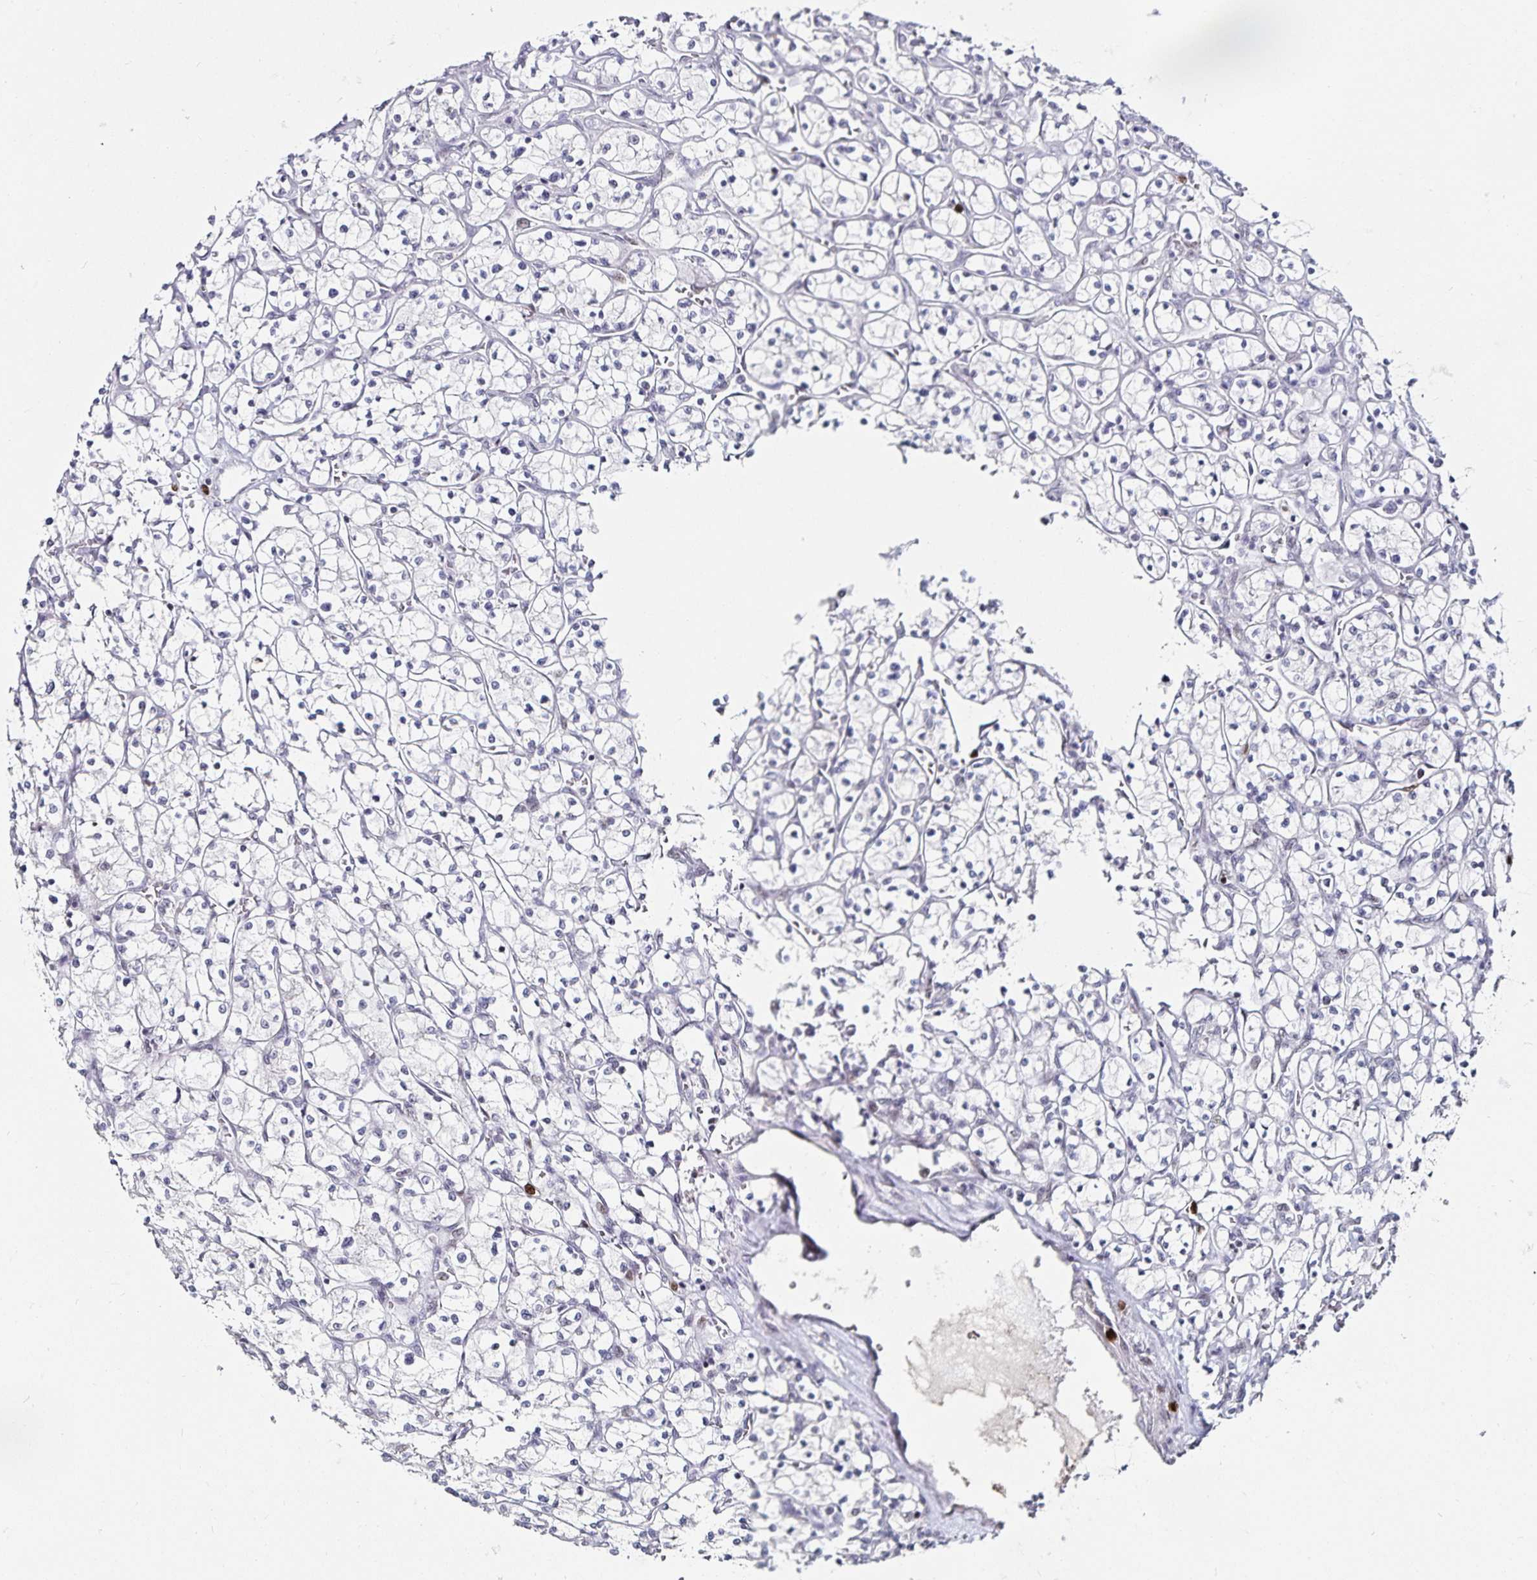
{"staining": {"intensity": "negative", "quantity": "none", "location": "none"}, "tissue": "renal cancer", "cell_type": "Tumor cells", "image_type": "cancer", "snomed": [{"axis": "morphology", "description": "Adenocarcinoma, NOS"}, {"axis": "topography", "description": "Kidney"}], "caption": "High power microscopy micrograph of an immunohistochemistry (IHC) image of renal adenocarcinoma, revealing no significant staining in tumor cells.", "gene": "ANLN", "patient": {"sex": "female", "age": 64}}